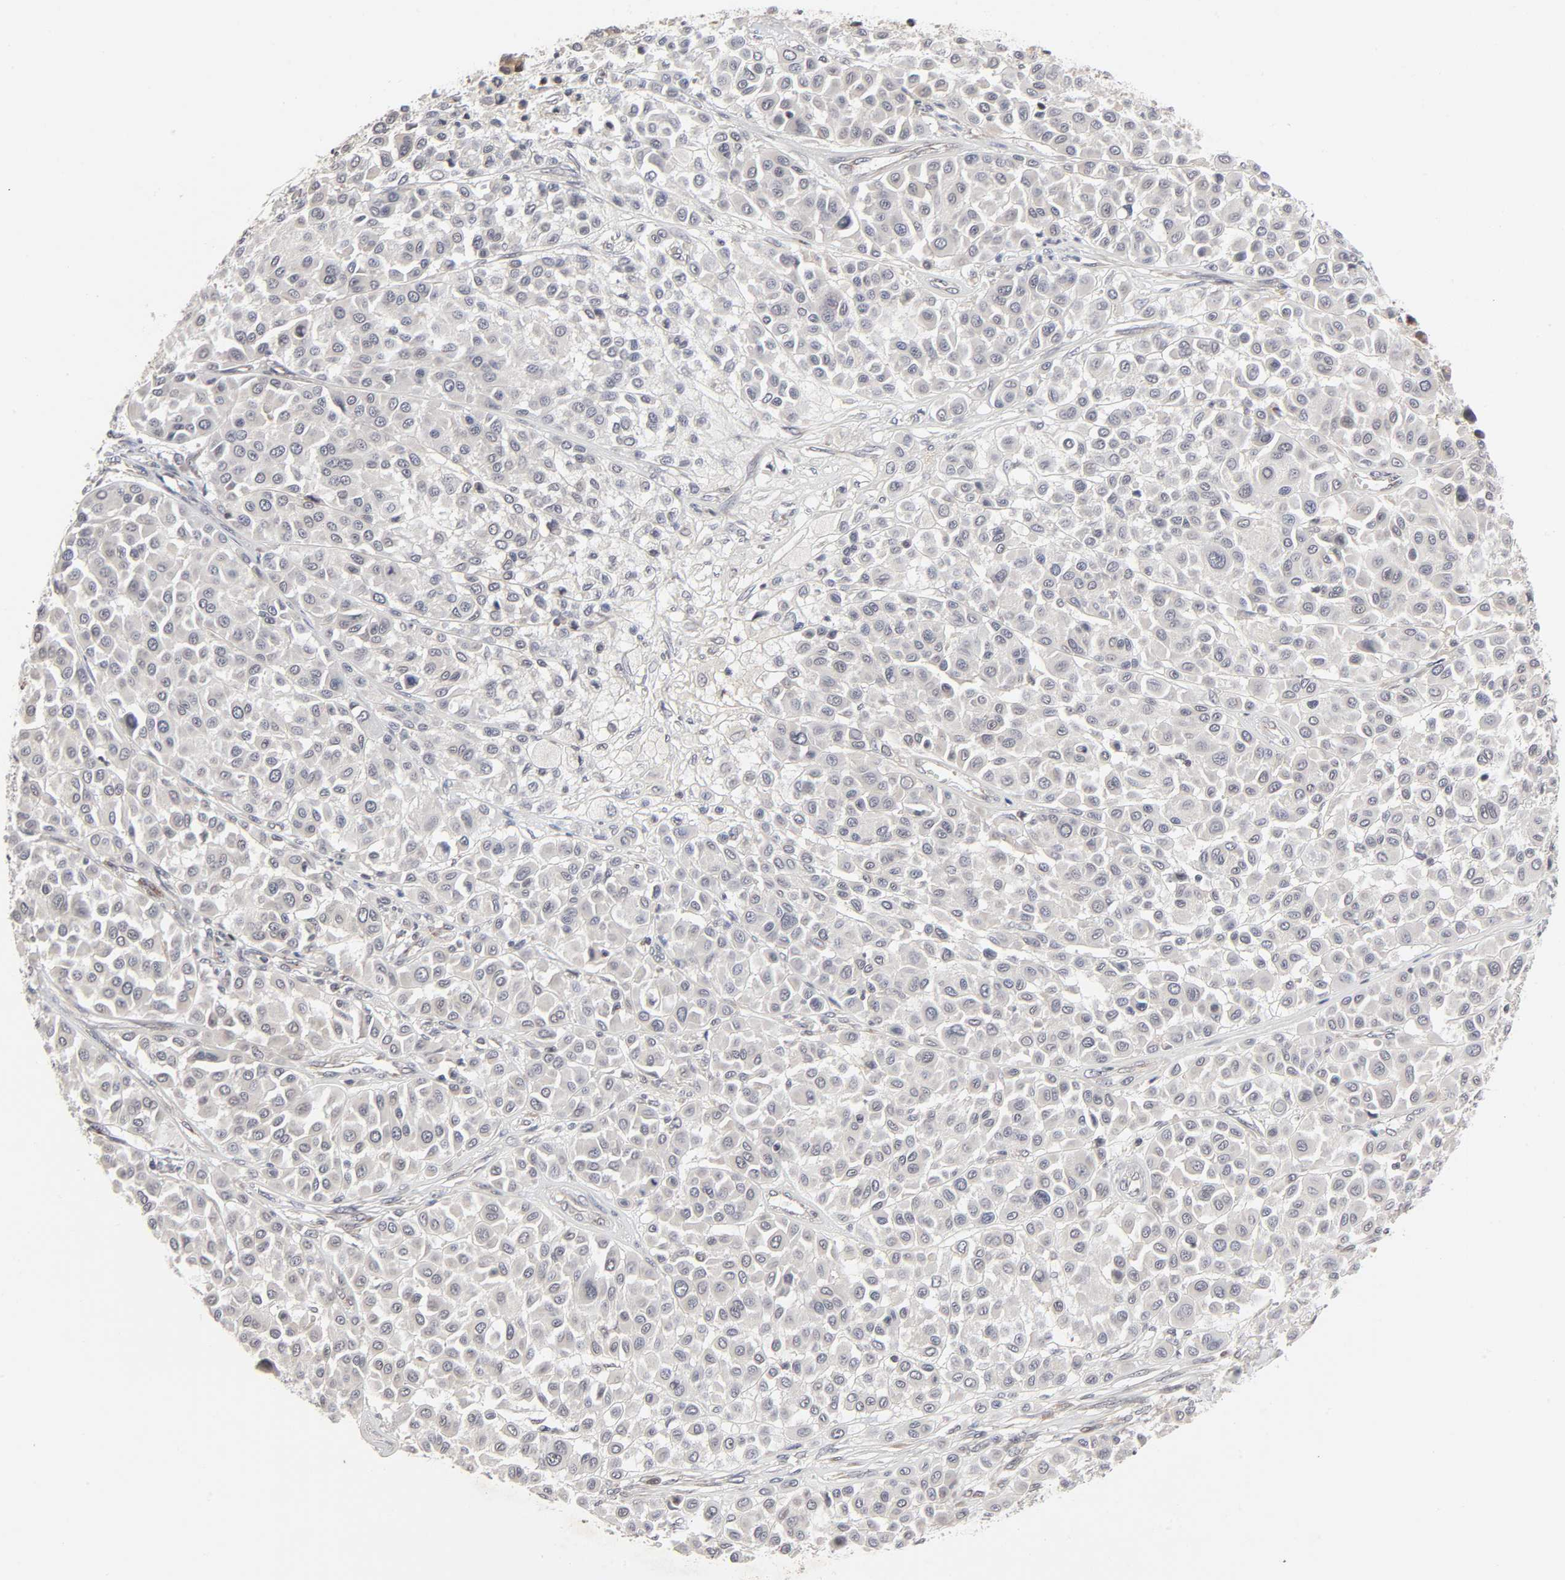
{"staining": {"intensity": "weak", "quantity": "<25%", "location": "cytoplasmic/membranous"}, "tissue": "melanoma", "cell_type": "Tumor cells", "image_type": "cancer", "snomed": [{"axis": "morphology", "description": "Malignant melanoma, Metastatic site"}, {"axis": "topography", "description": "Soft tissue"}], "caption": "Malignant melanoma (metastatic site) stained for a protein using immunohistochemistry (IHC) demonstrates no staining tumor cells.", "gene": "AUH", "patient": {"sex": "male", "age": 41}}